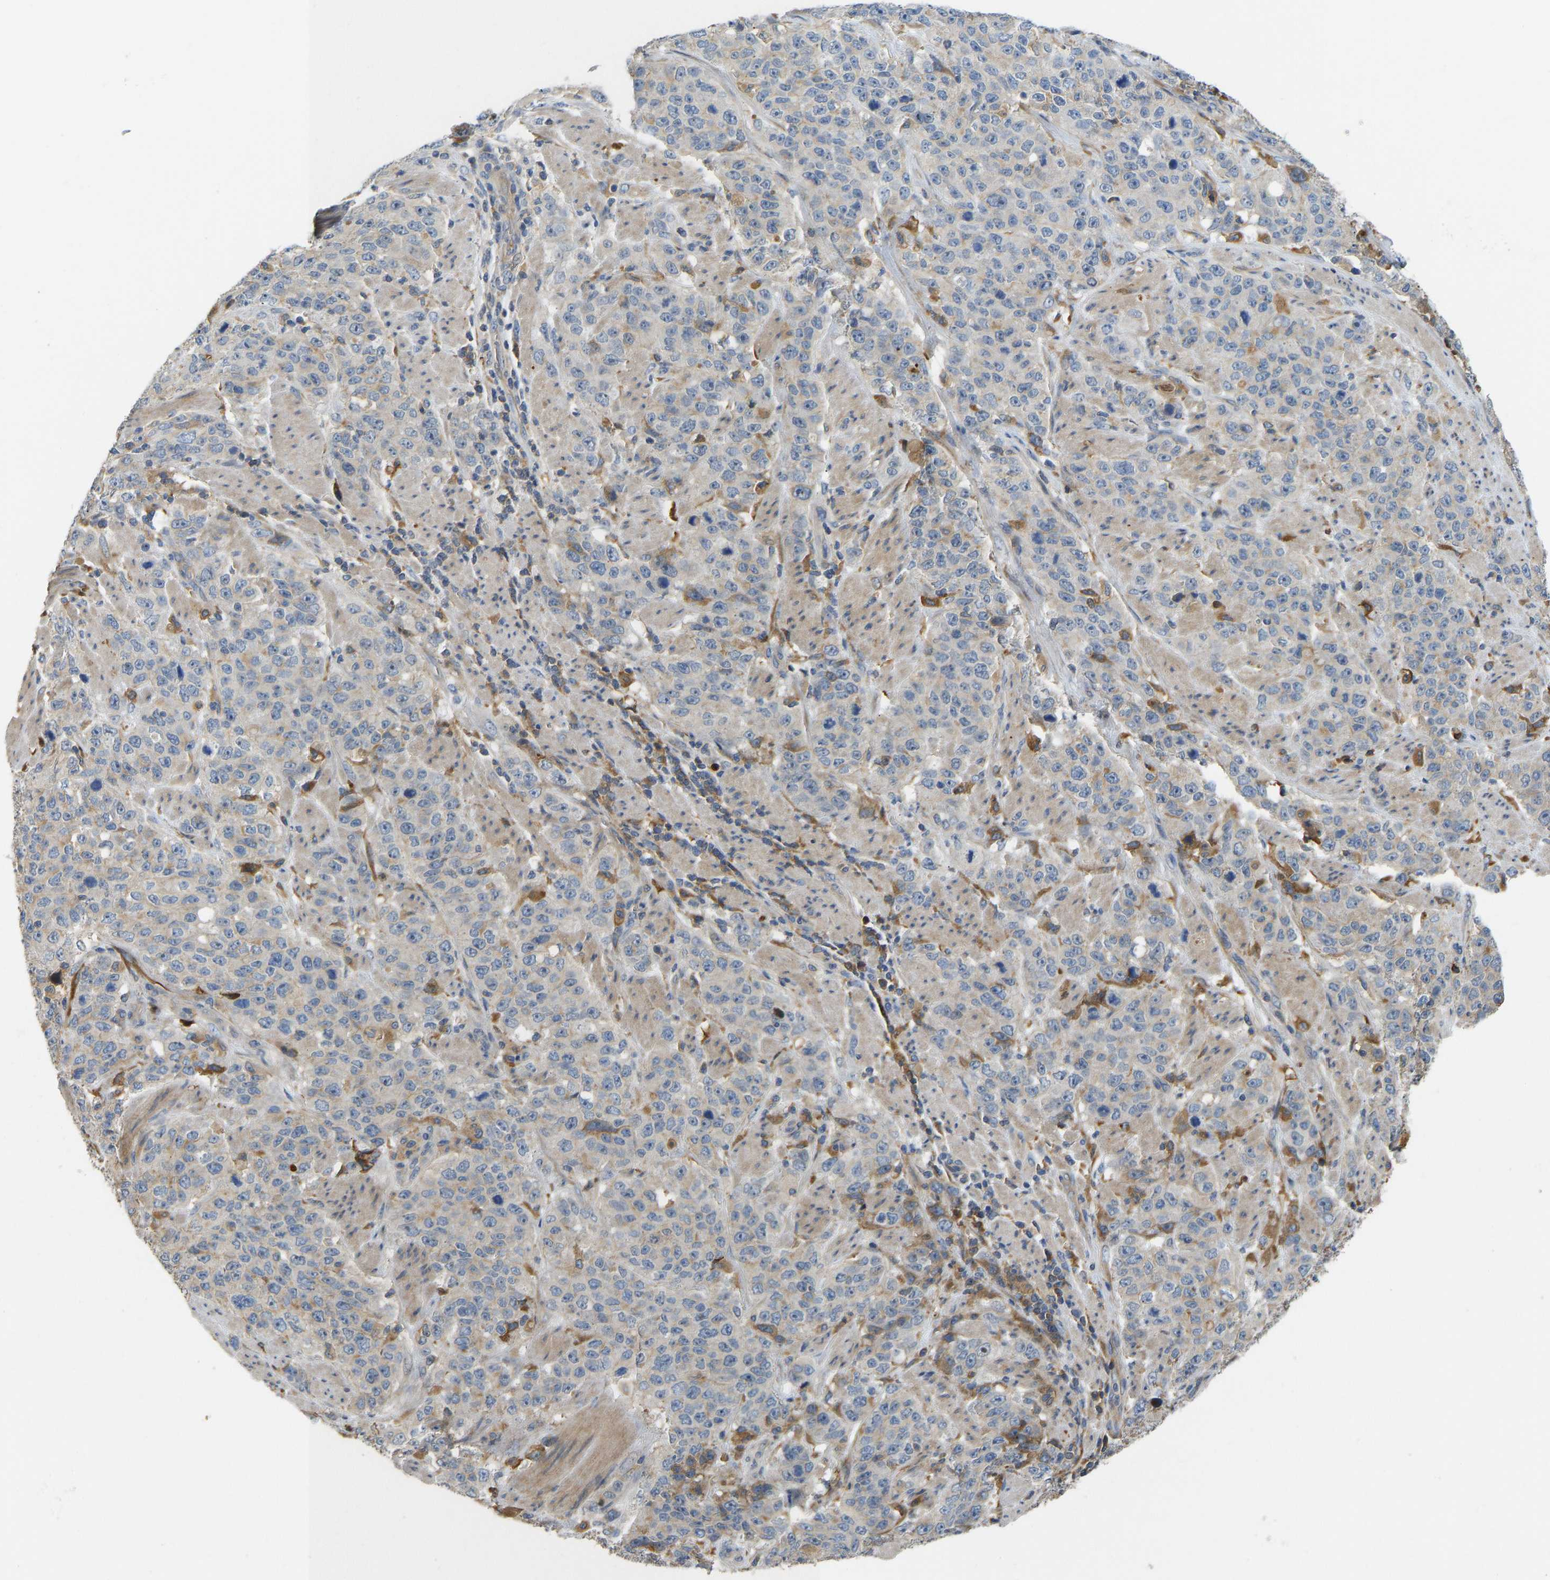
{"staining": {"intensity": "moderate", "quantity": "<25%", "location": "cytoplasmic/membranous"}, "tissue": "stomach cancer", "cell_type": "Tumor cells", "image_type": "cancer", "snomed": [{"axis": "morphology", "description": "Adenocarcinoma, NOS"}, {"axis": "topography", "description": "Stomach"}], "caption": "Protein expression analysis of human stomach adenocarcinoma reveals moderate cytoplasmic/membranous expression in approximately <25% of tumor cells. The staining was performed using DAB, with brown indicating positive protein expression. Nuclei are stained blue with hematoxylin.", "gene": "VCPKMT", "patient": {"sex": "male", "age": 48}}